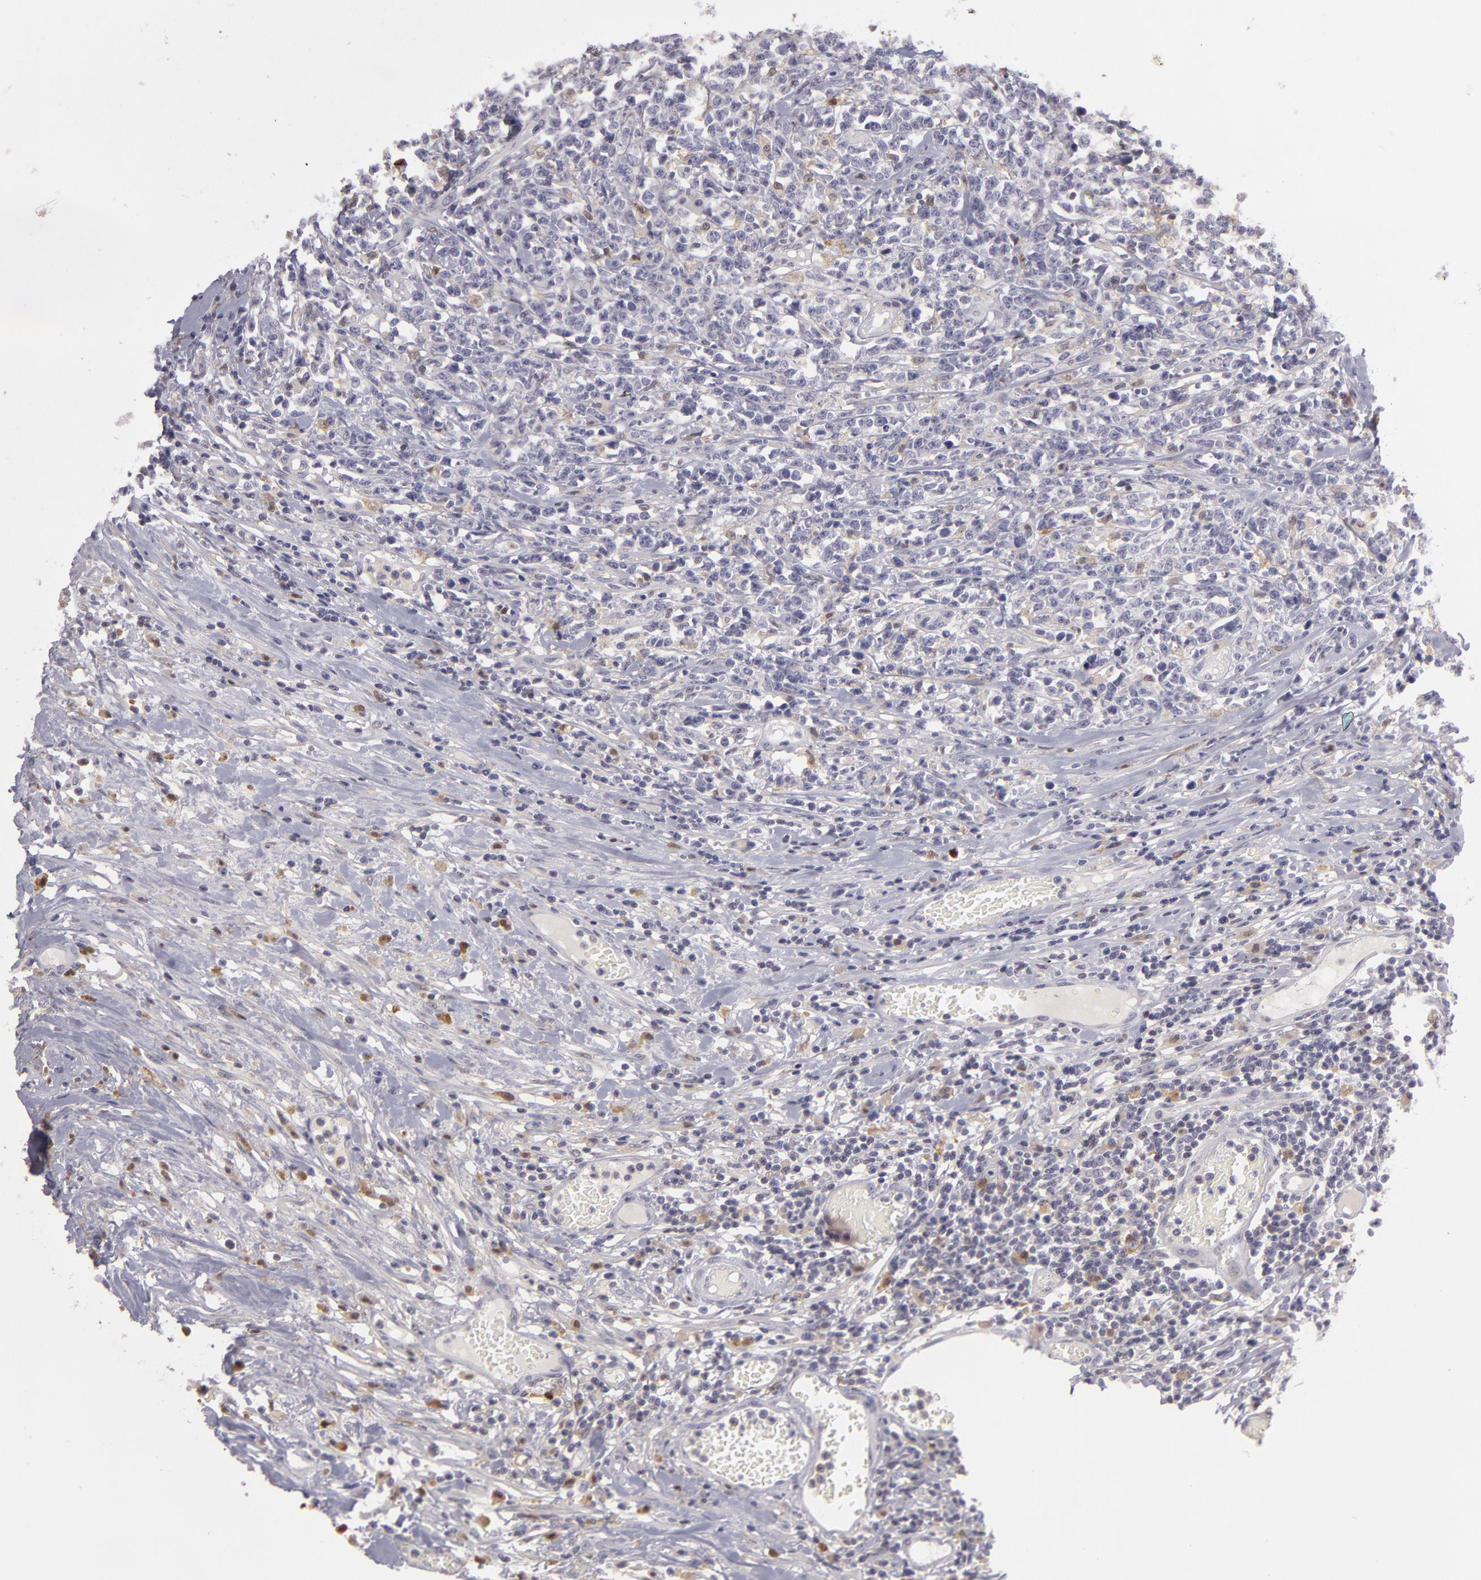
{"staining": {"intensity": "negative", "quantity": "none", "location": "none"}, "tissue": "lymphoma", "cell_type": "Tumor cells", "image_type": "cancer", "snomed": [{"axis": "morphology", "description": "Malignant lymphoma, non-Hodgkin's type, High grade"}, {"axis": "topography", "description": "Colon"}], "caption": "High magnification brightfield microscopy of lymphoma stained with DAB (brown) and counterstained with hematoxylin (blue): tumor cells show no significant positivity.", "gene": "GNPDA1", "patient": {"sex": "male", "age": 82}}